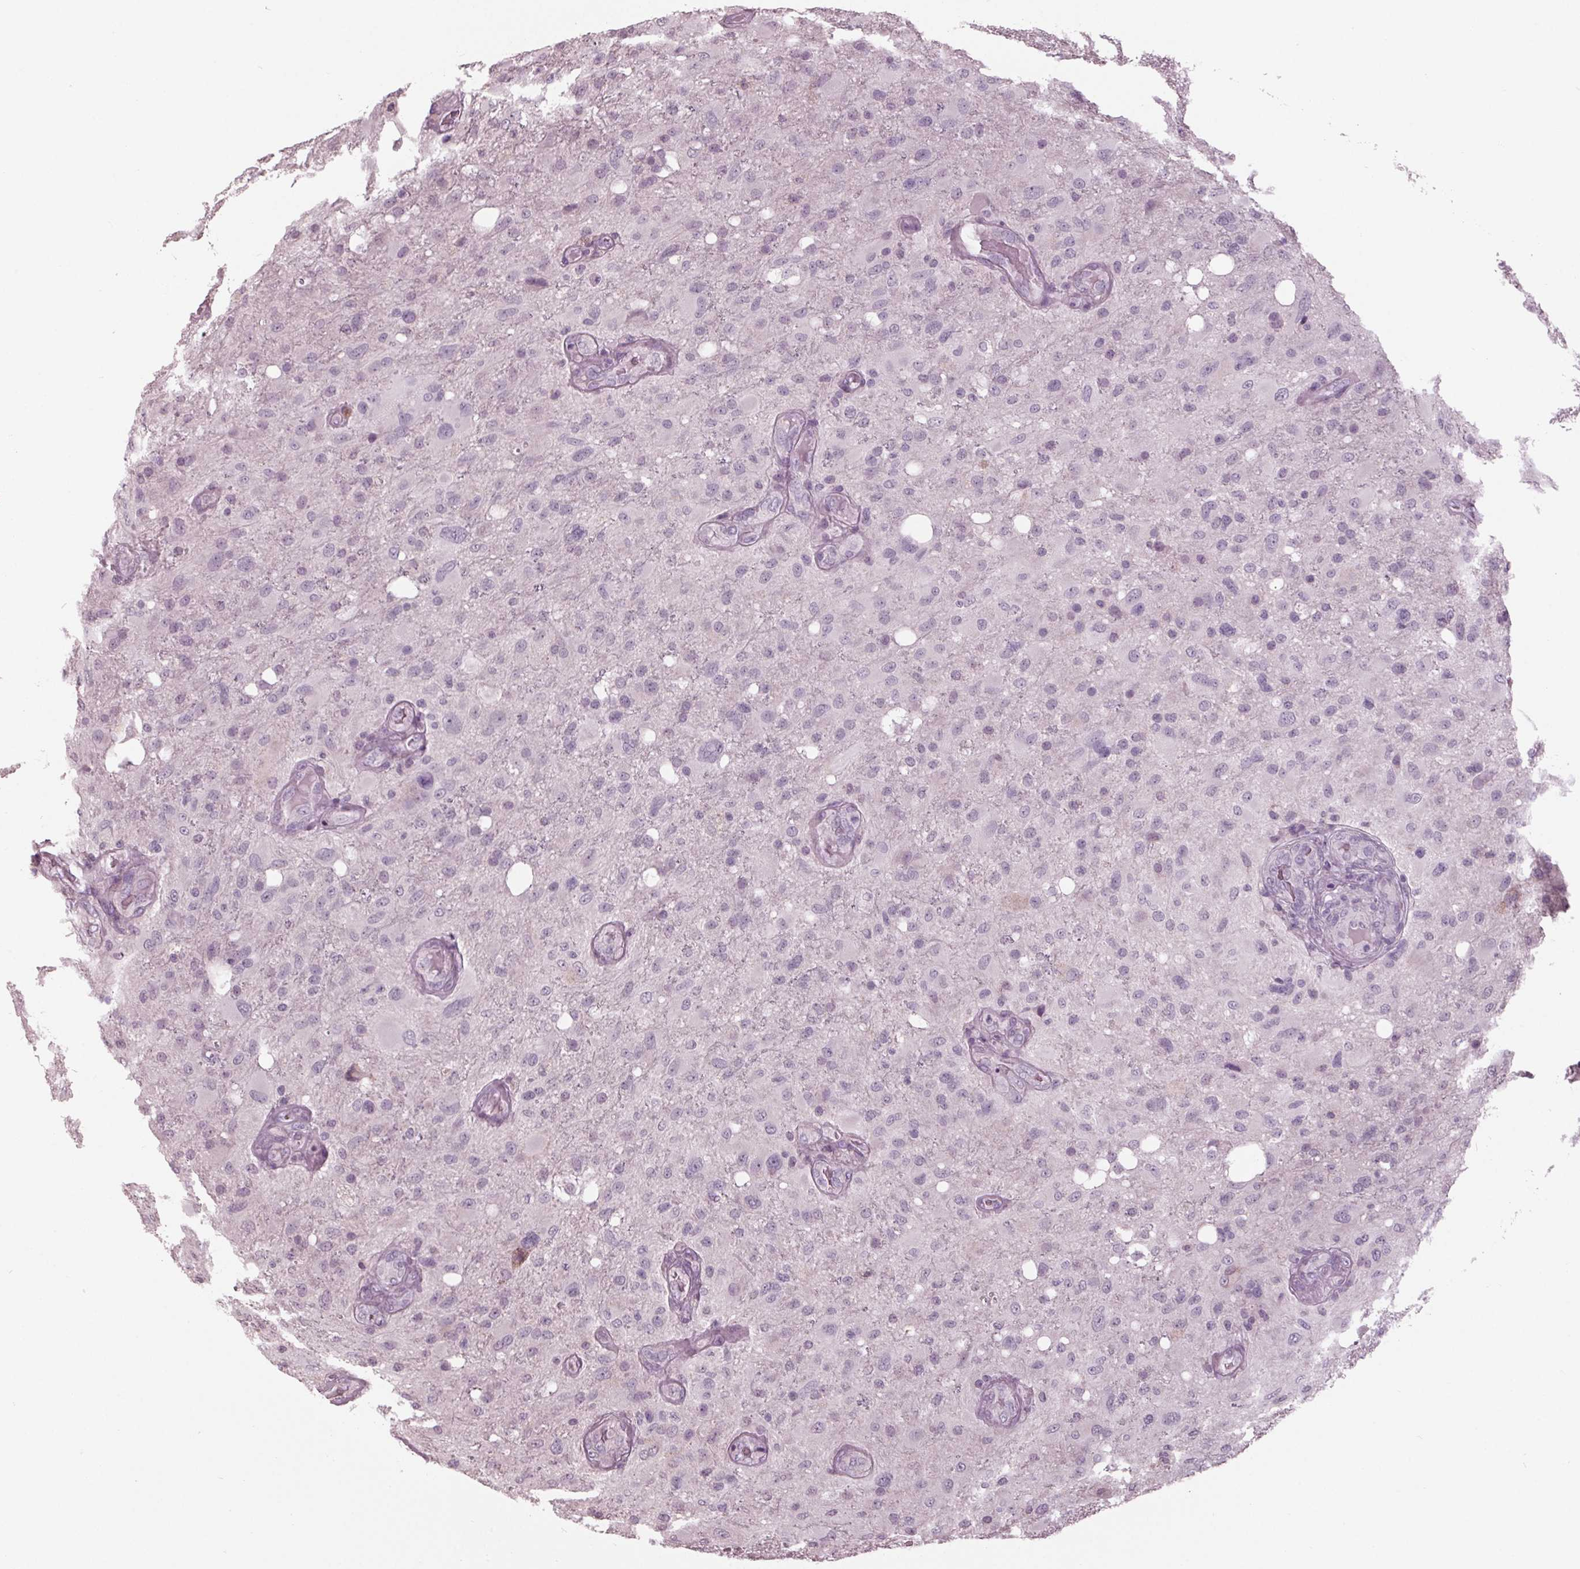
{"staining": {"intensity": "negative", "quantity": "none", "location": "none"}, "tissue": "glioma", "cell_type": "Tumor cells", "image_type": "cancer", "snomed": [{"axis": "morphology", "description": "Glioma, malignant, High grade"}, {"axis": "topography", "description": "Brain"}], "caption": "High magnification brightfield microscopy of malignant glioma (high-grade) stained with DAB (brown) and counterstained with hematoxylin (blue): tumor cells show no significant staining.", "gene": "TNNC2", "patient": {"sex": "male", "age": 53}}